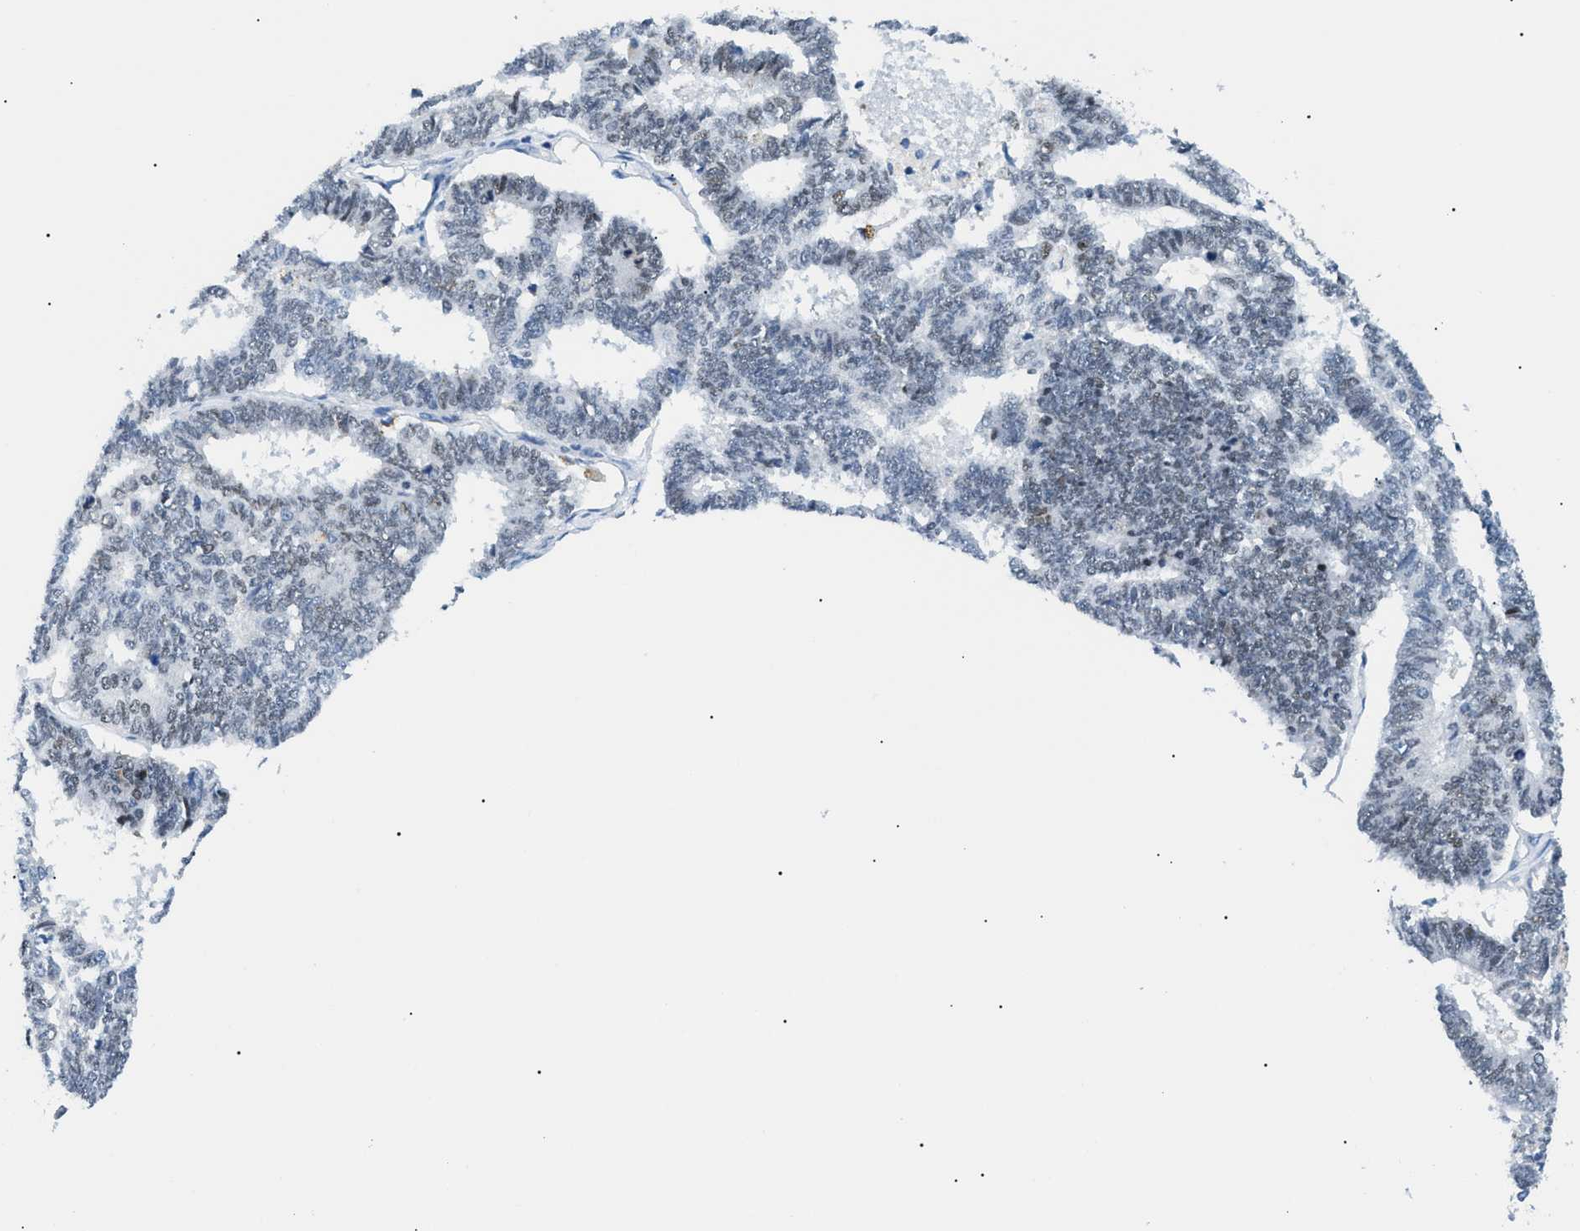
{"staining": {"intensity": "weak", "quantity": "25%-75%", "location": "nuclear"}, "tissue": "endometrial cancer", "cell_type": "Tumor cells", "image_type": "cancer", "snomed": [{"axis": "morphology", "description": "Adenocarcinoma, NOS"}, {"axis": "topography", "description": "Endometrium"}], "caption": "This is a photomicrograph of IHC staining of endometrial adenocarcinoma, which shows weak staining in the nuclear of tumor cells.", "gene": "SMARCC1", "patient": {"sex": "female", "age": 70}}